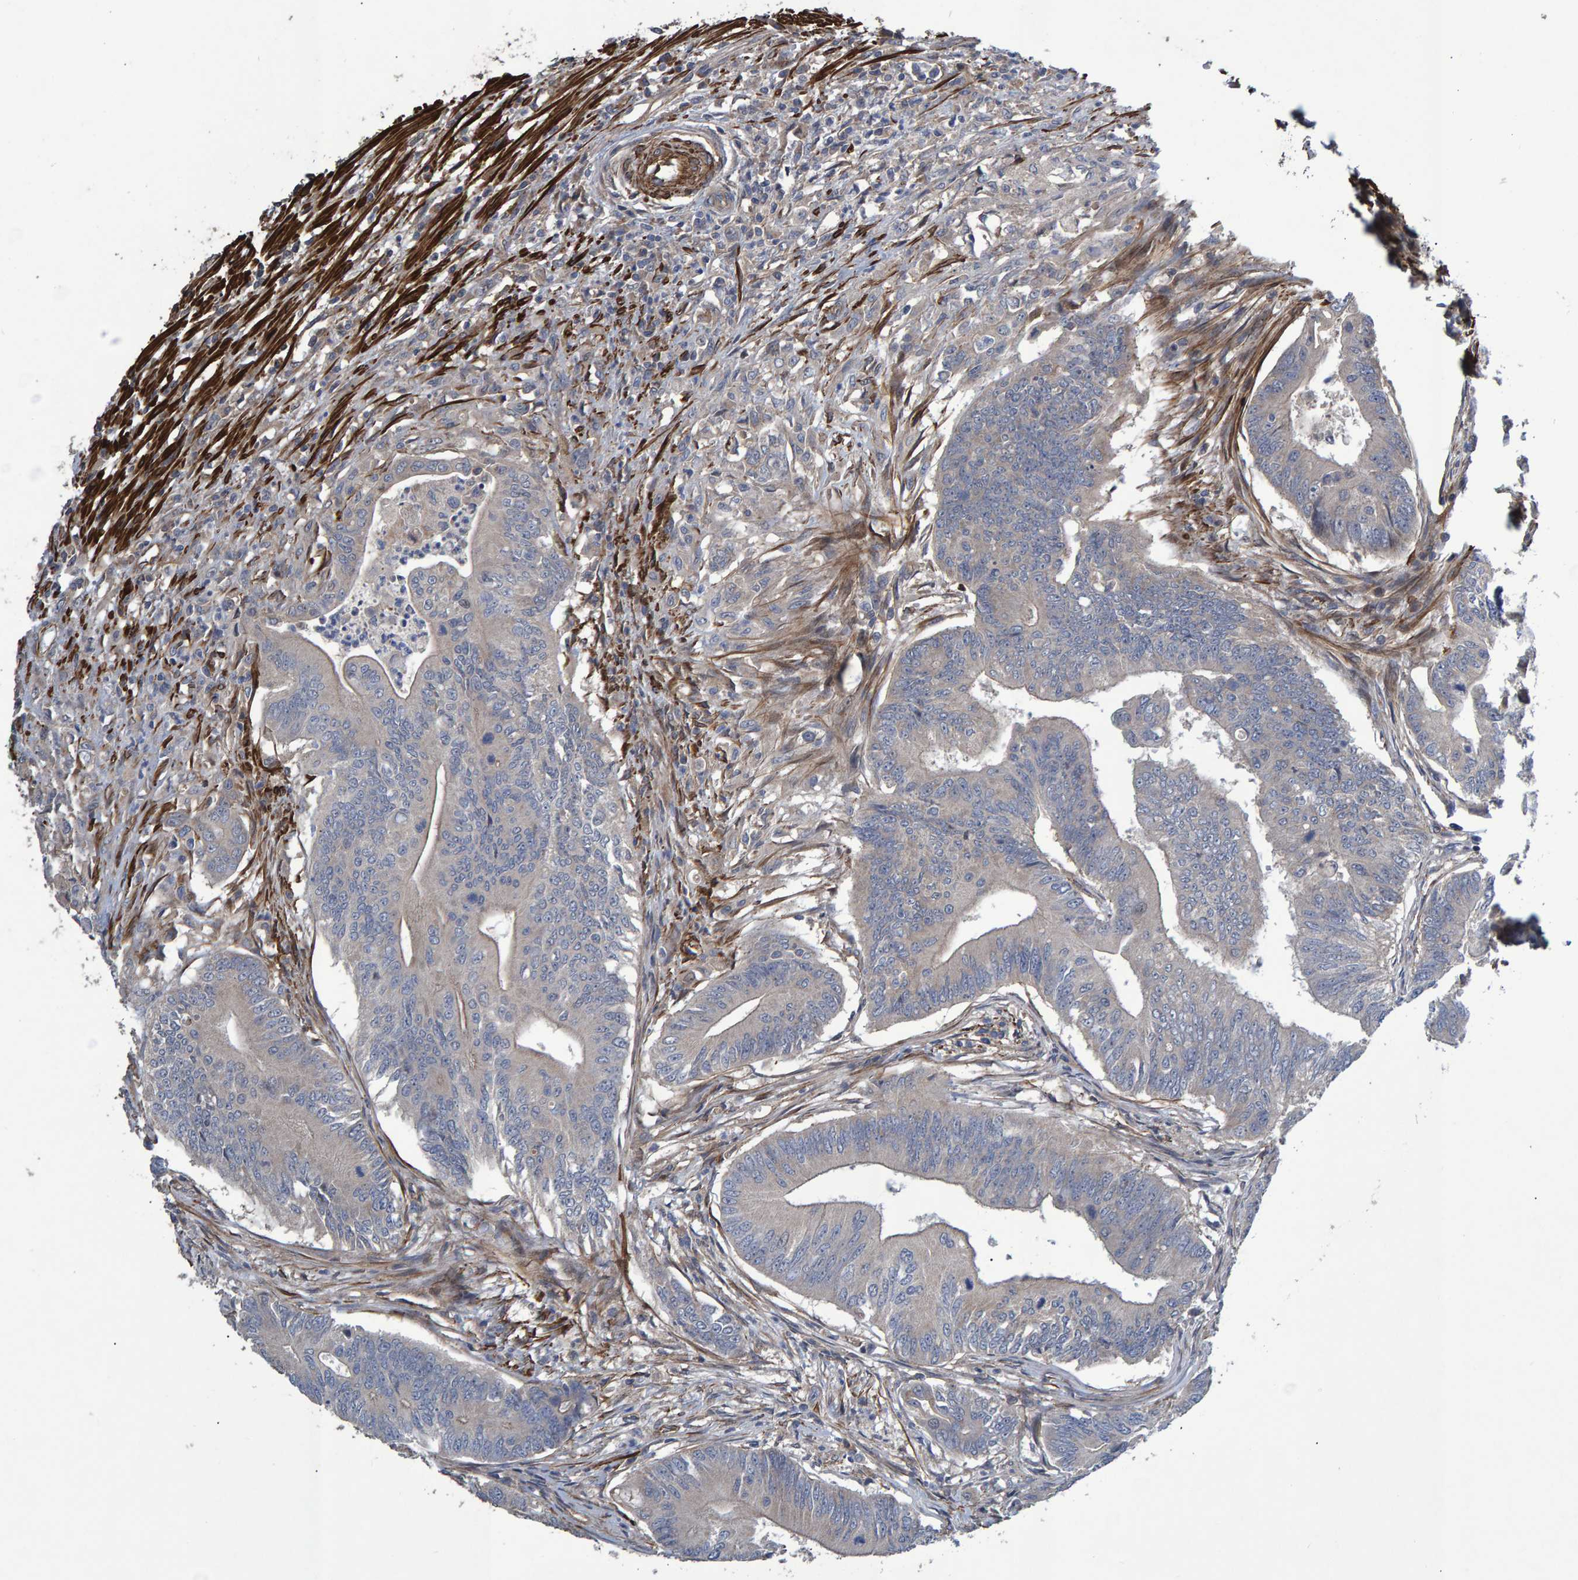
{"staining": {"intensity": "negative", "quantity": "none", "location": "none"}, "tissue": "colorectal cancer", "cell_type": "Tumor cells", "image_type": "cancer", "snomed": [{"axis": "morphology", "description": "Adenoma, NOS"}, {"axis": "morphology", "description": "Adenocarcinoma, NOS"}, {"axis": "topography", "description": "Colon"}], "caption": "There is no significant positivity in tumor cells of colorectal cancer.", "gene": "SLIT2", "patient": {"sex": "male", "age": 79}}